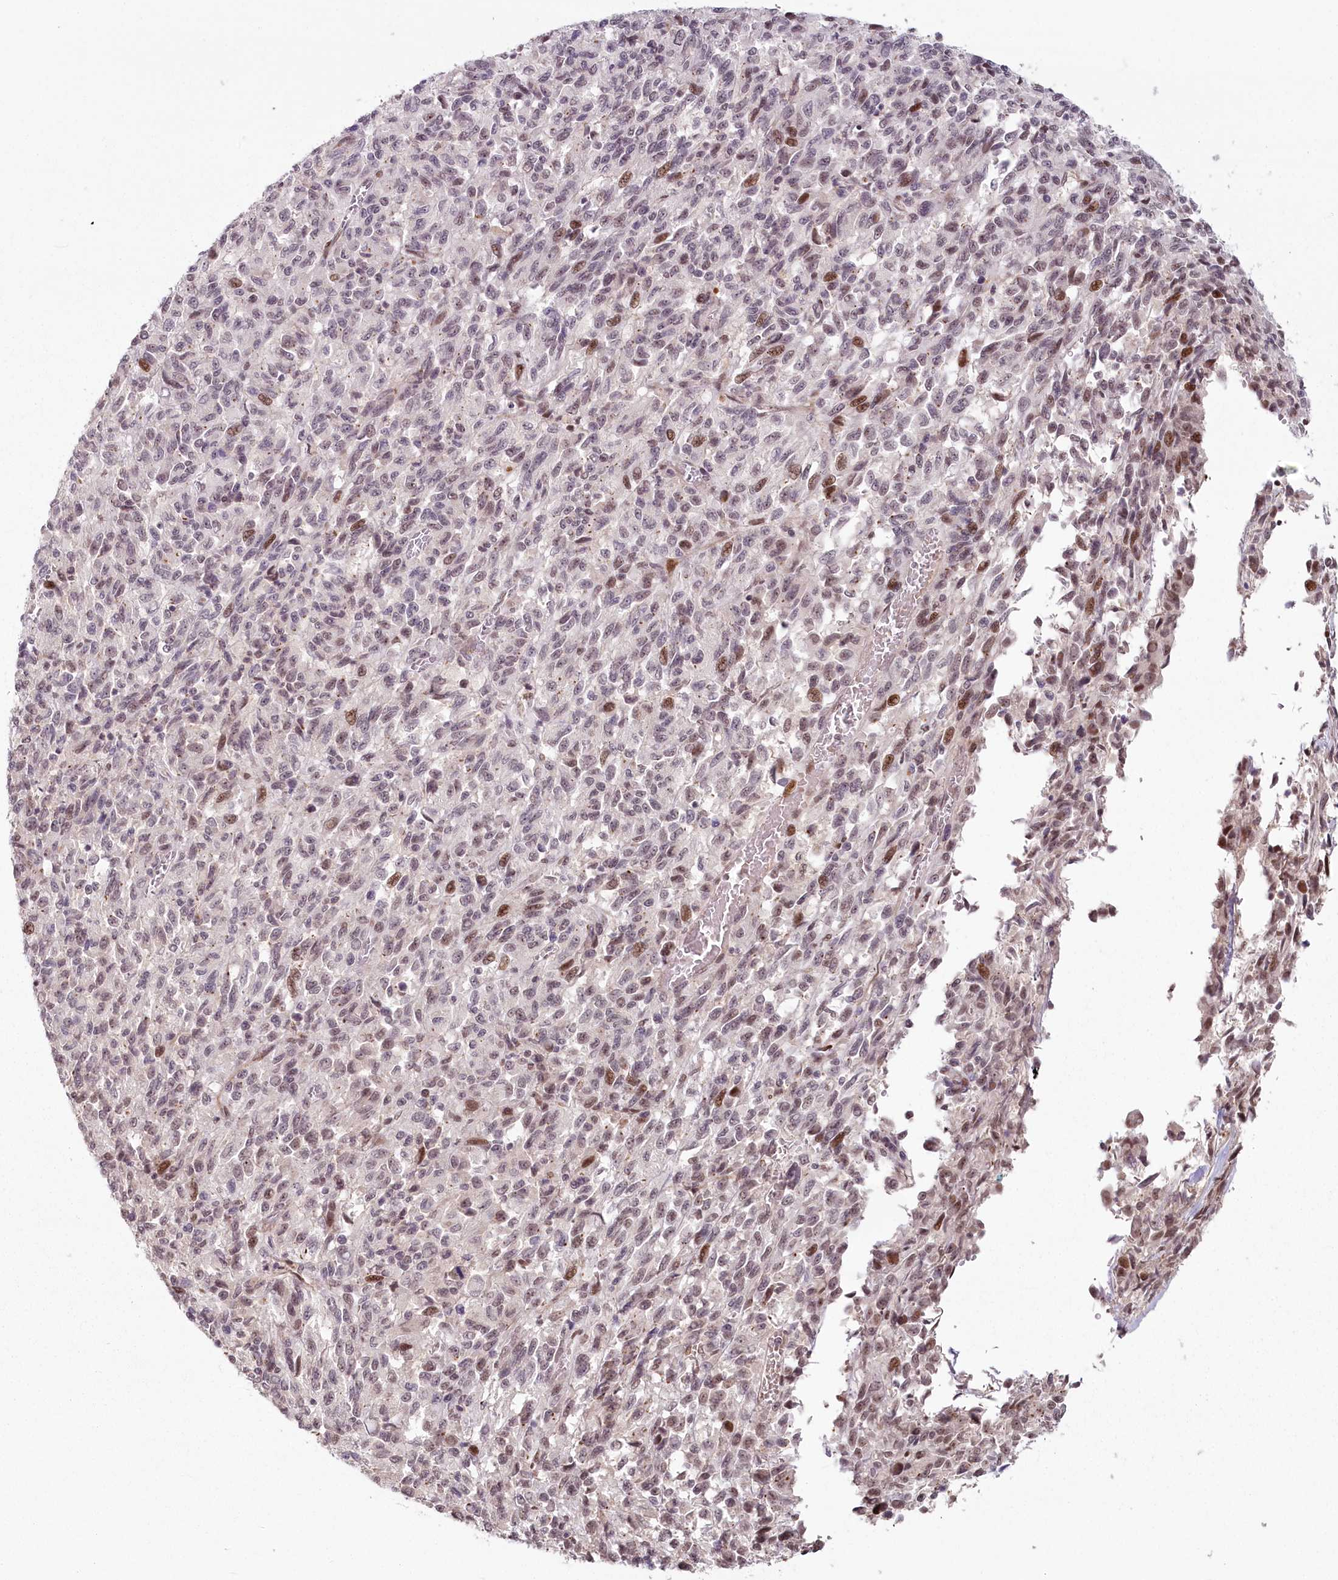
{"staining": {"intensity": "moderate", "quantity": "<25%", "location": "nuclear"}, "tissue": "melanoma", "cell_type": "Tumor cells", "image_type": "cancer", "snomed": [{"axis": "morphology", "description": "Malignant melanoma, Metastatic site"}, {"axis": "topography", "description": "Lung"}], "caption": "Immunohistochemical staining of human malignant melanoma (metastatic site) exhibits low levels of moderate nuclear positivity in about <25% of tumor cells.", "gene": "FAM204A", "patient": {"sex": "male", "age": 64}}